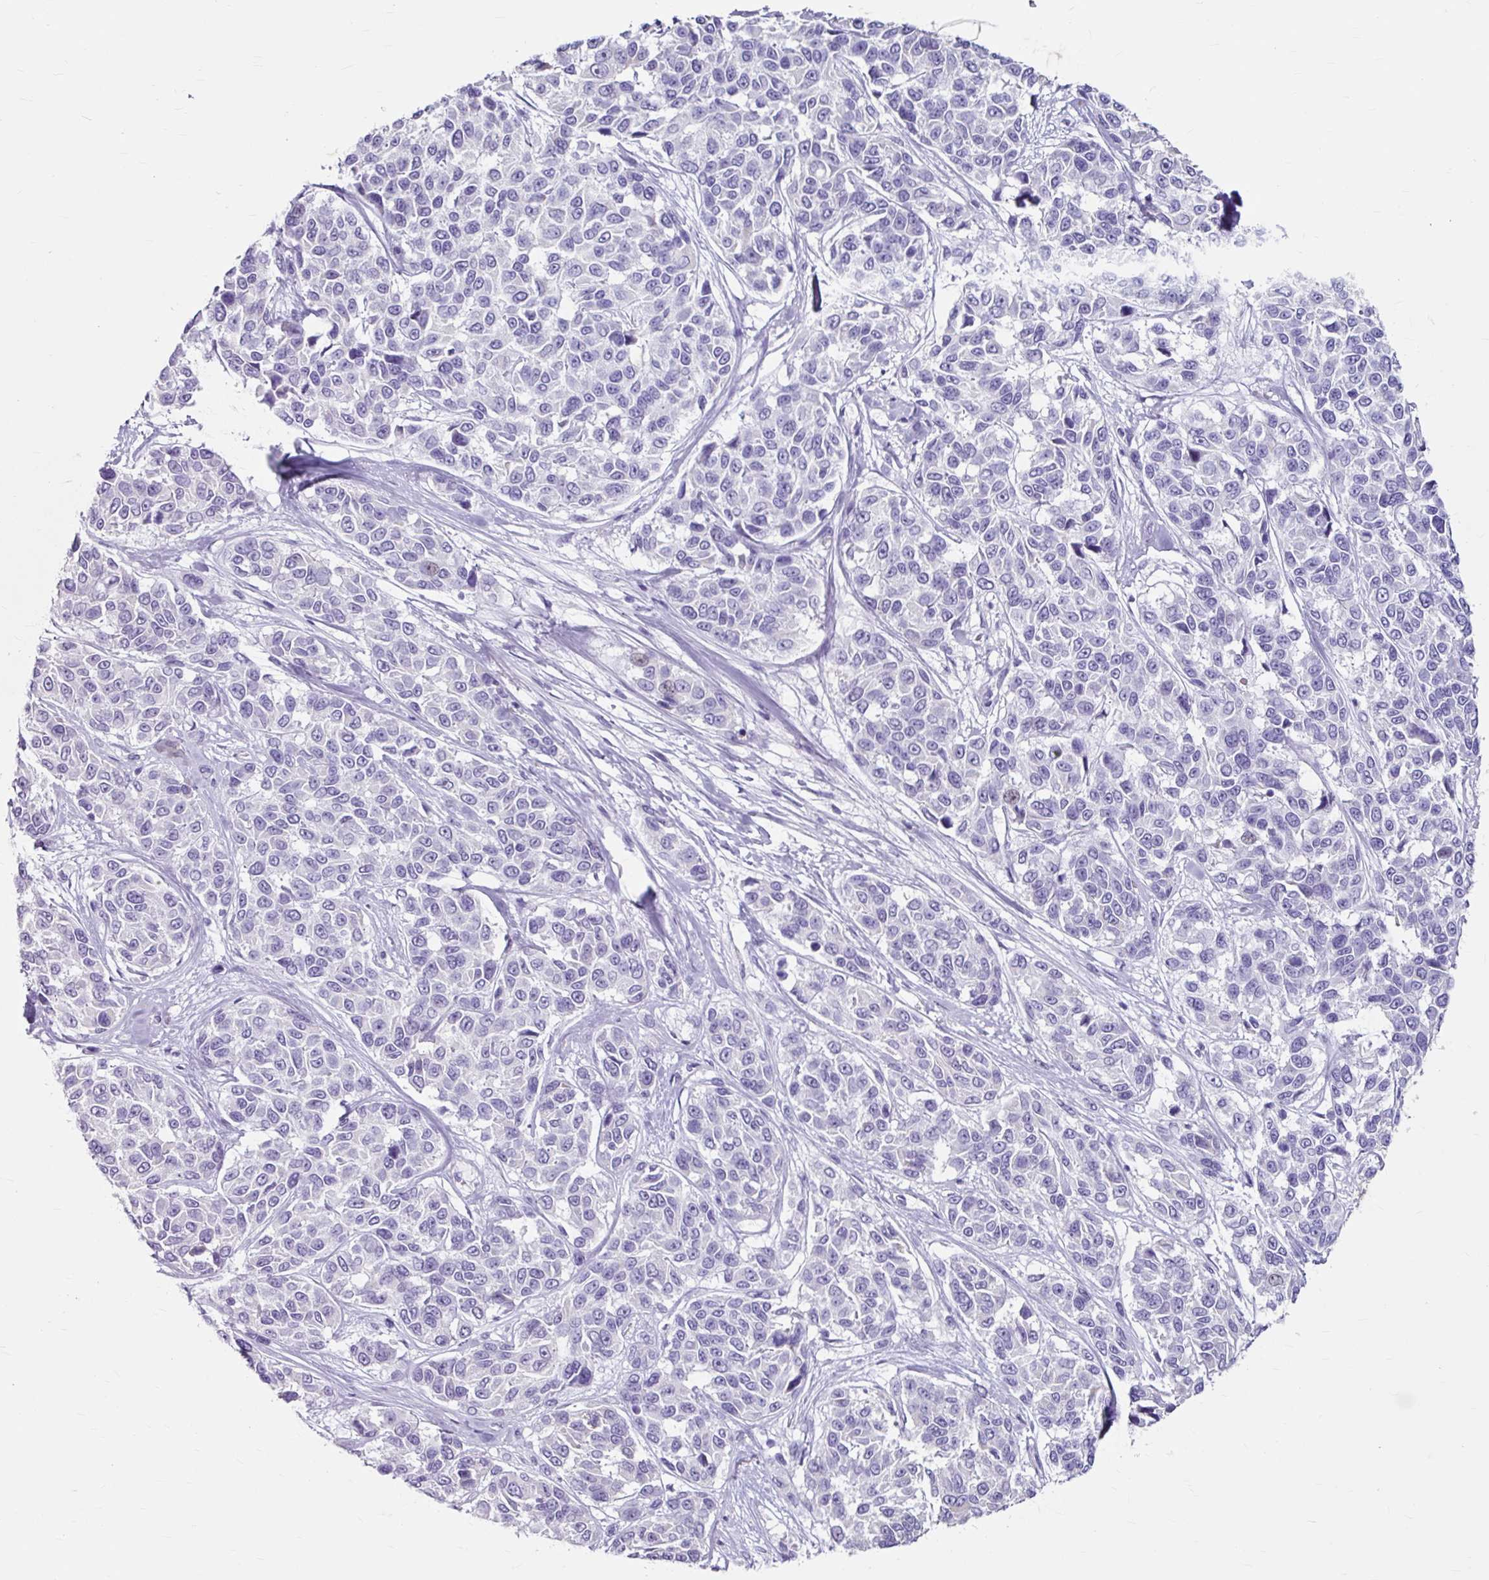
{"staining": {"intensity": "negative", "quantity": "none", "location": "none"}, "tissue": "melanoma", "cell_type": "Tumor cells", "image_type": "cancer", "snomed": [{"axis": "morphology", "description": "Malignant melanoma, NOS"}, {"axis": "topography", "description": "Skin"}], "caption": "Tumor cells show no significant positivity in melanoma.", "gene": "ANKRD1", "patient": {"sex": "female", "age": 66}}